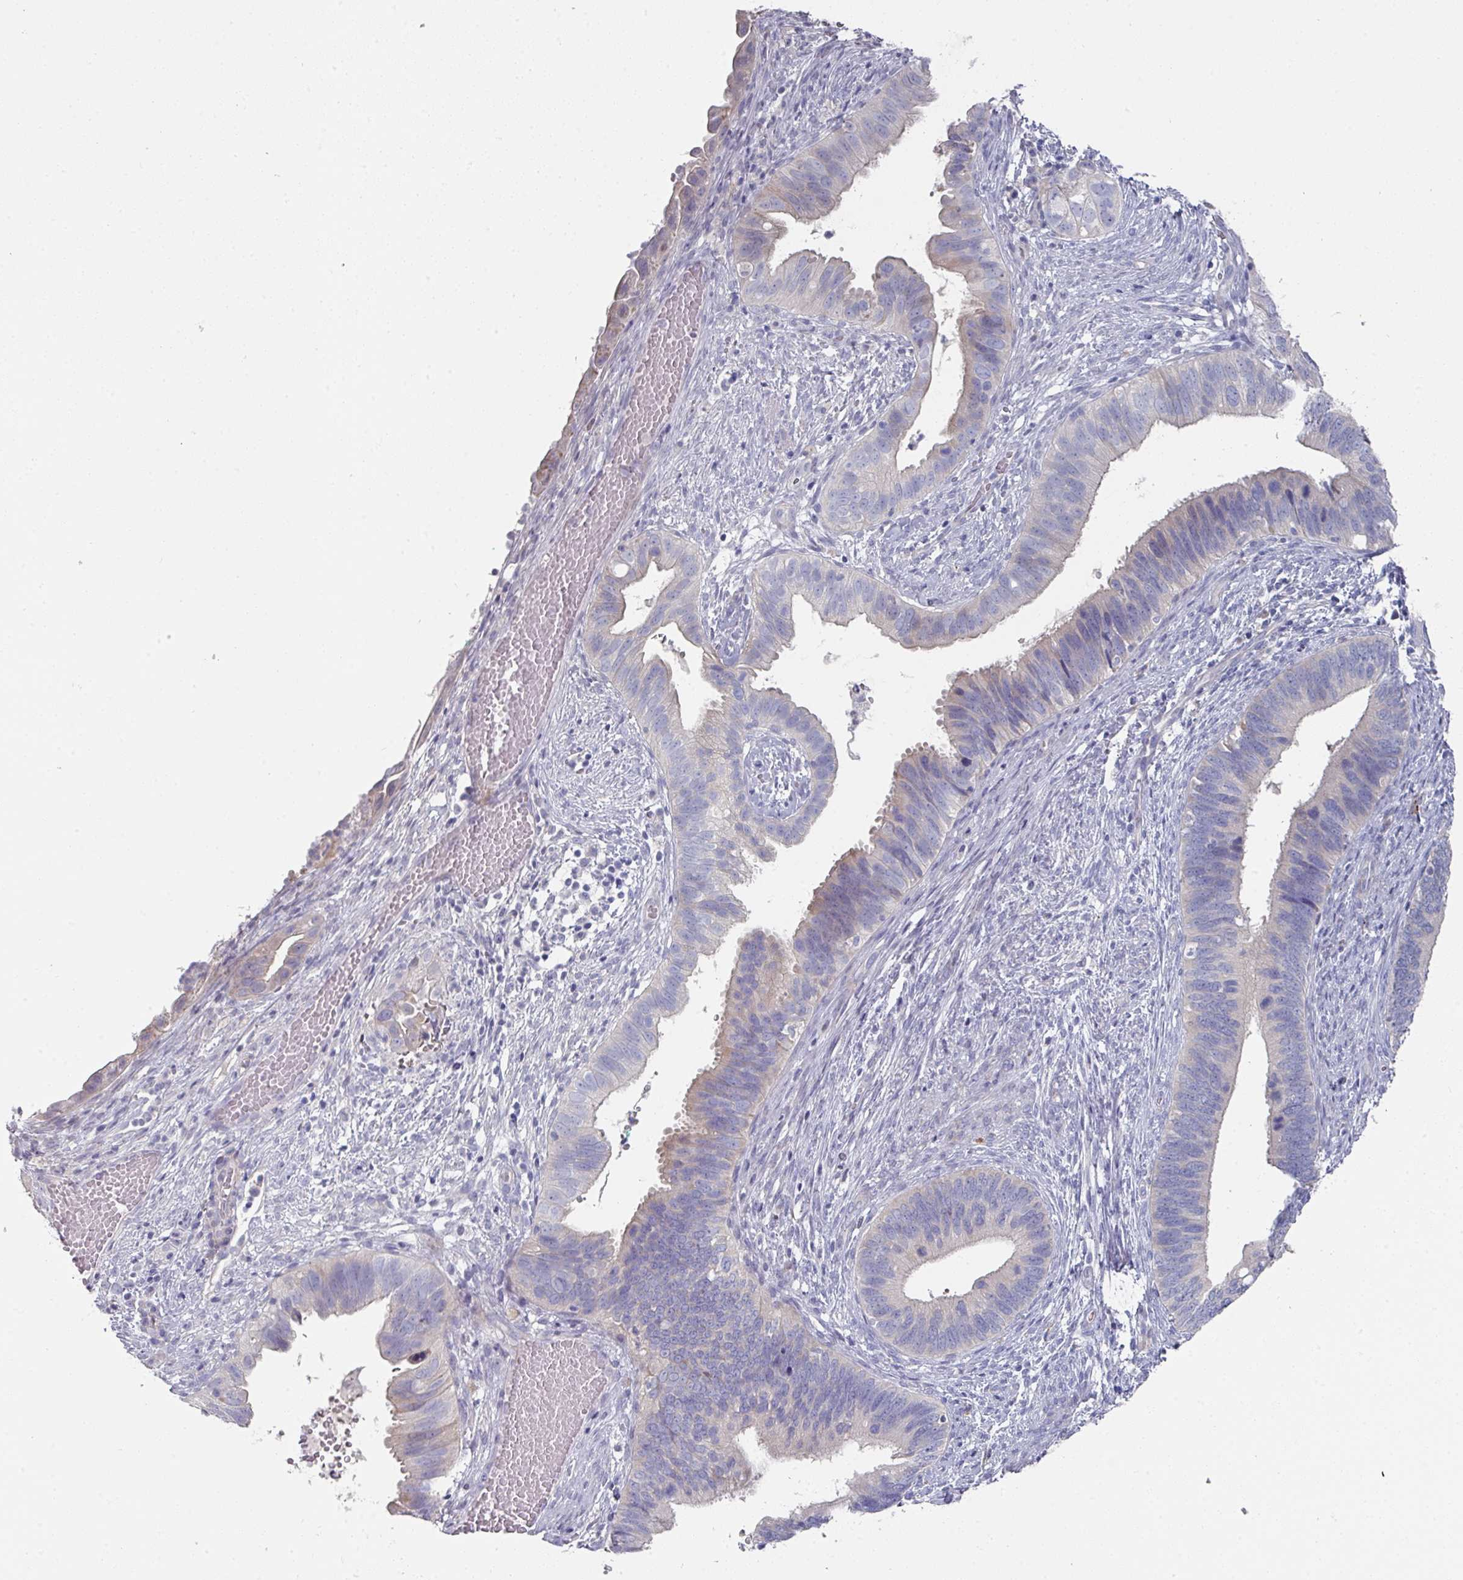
{"staining": {"intensity": "negative", "quantity": "none", "location": "none"}, "tissue": "cervical cancer", "cell_type": "Tumor cells", "image_type": "cancer", "snomed": [{"axis": "morphology", "description": "Adenocarcinoma, NOS"}, {"axis": "topography", "description": "Cervix"}], "caption": "Tumor cells are negative for brown protein staining in cervical cancer.", "gene": "NT5C1A", "patient": {"sex": "female", "age": 42}}